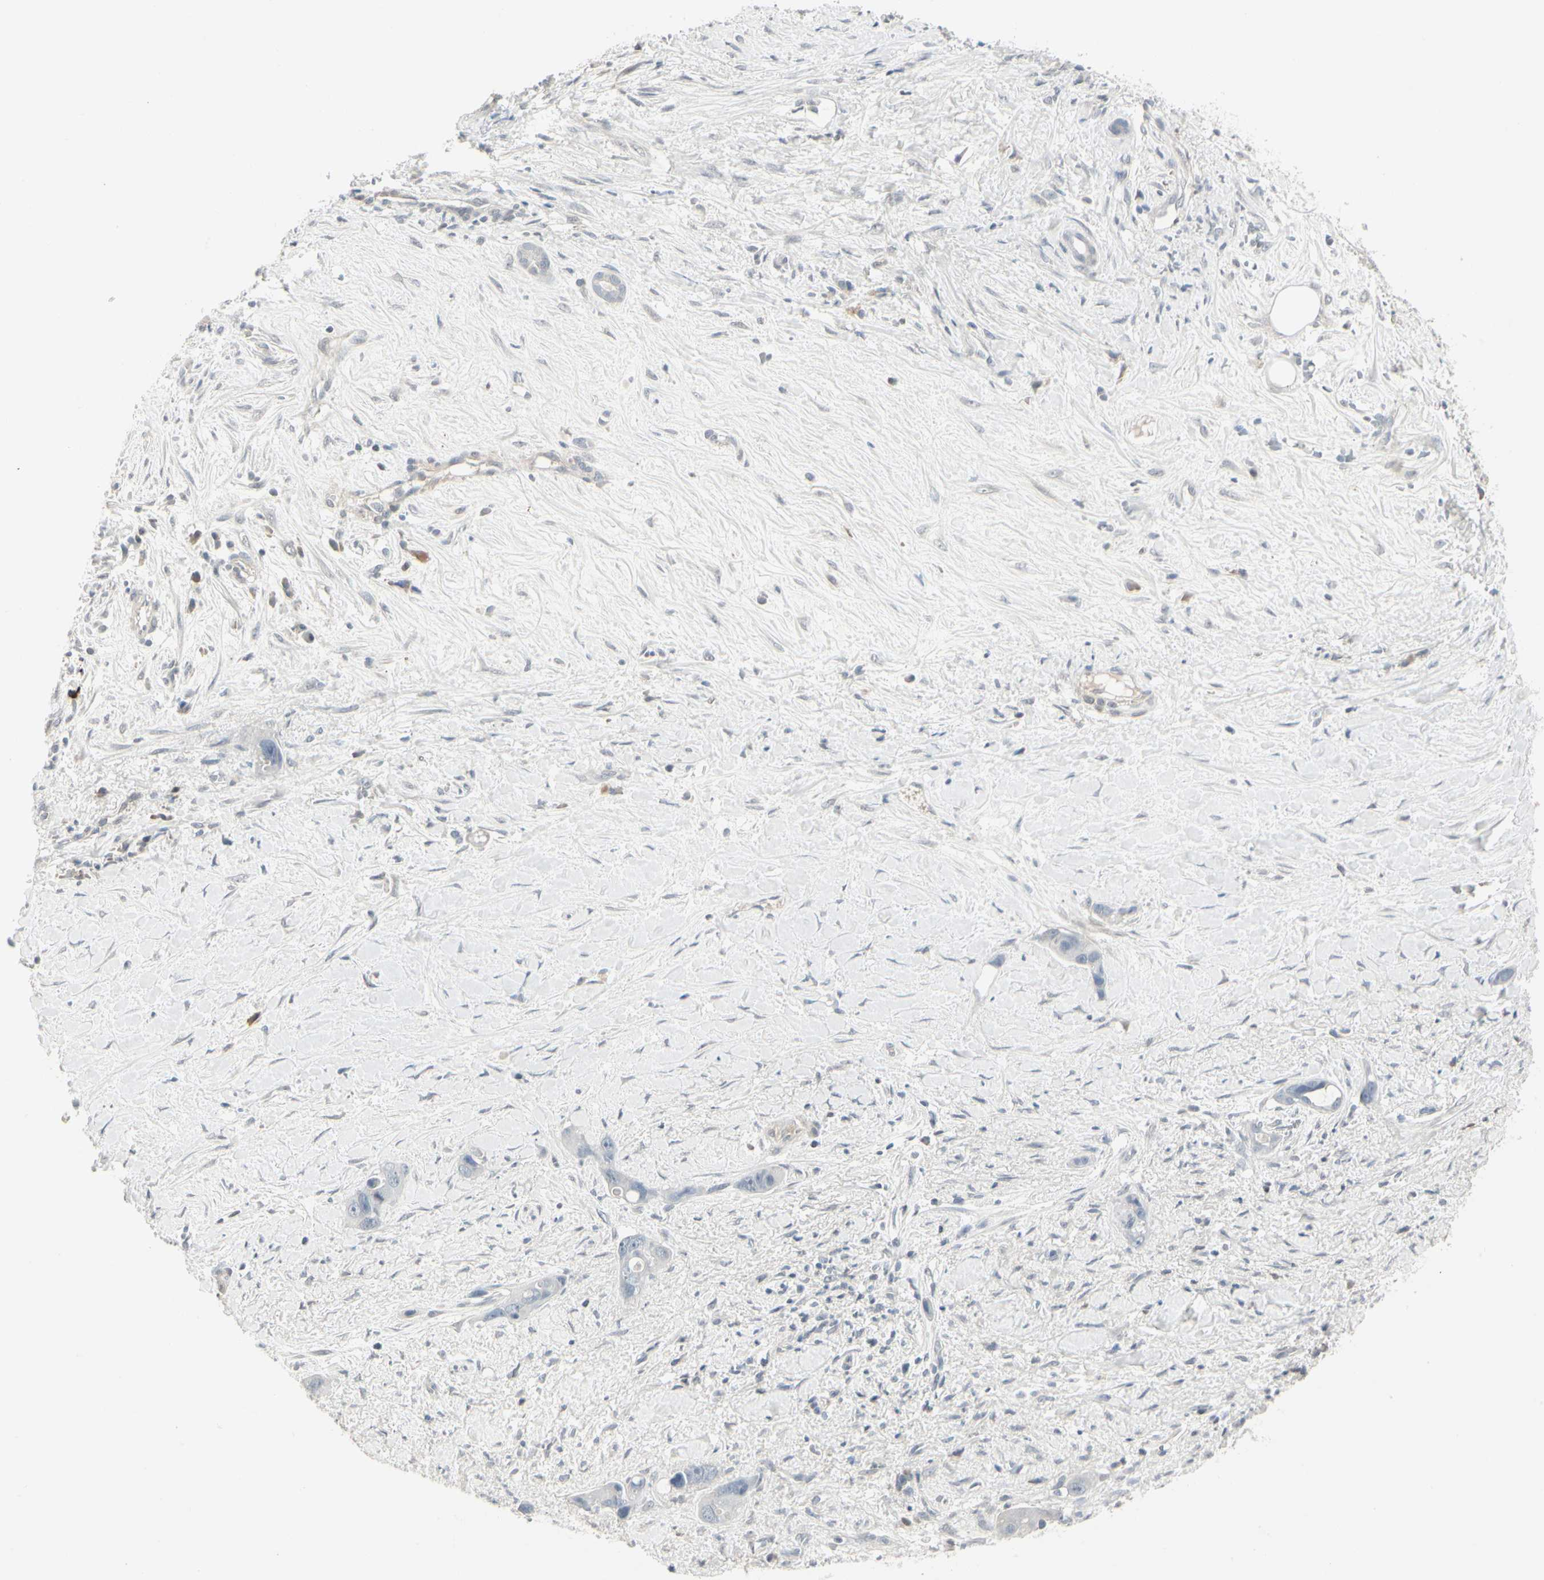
{"staining": {"intensity": "negative", "quantity": "none", "location": "none"}, "tissue": "liver cancer", "cell_type": "Tumor cells", "image_type": "cancer", "snomed": [{"axis": "morphology", "description": "Cholangiocarcinoma"}, {"axis": "topography", "description": "Liver"}], "caption": "This is an immunohistochemistry (IHC) image of human liver cancer. There is no staining in tumor cells.", "gene": "DMPK", "patient": {"sex": "female", "age": 65}}